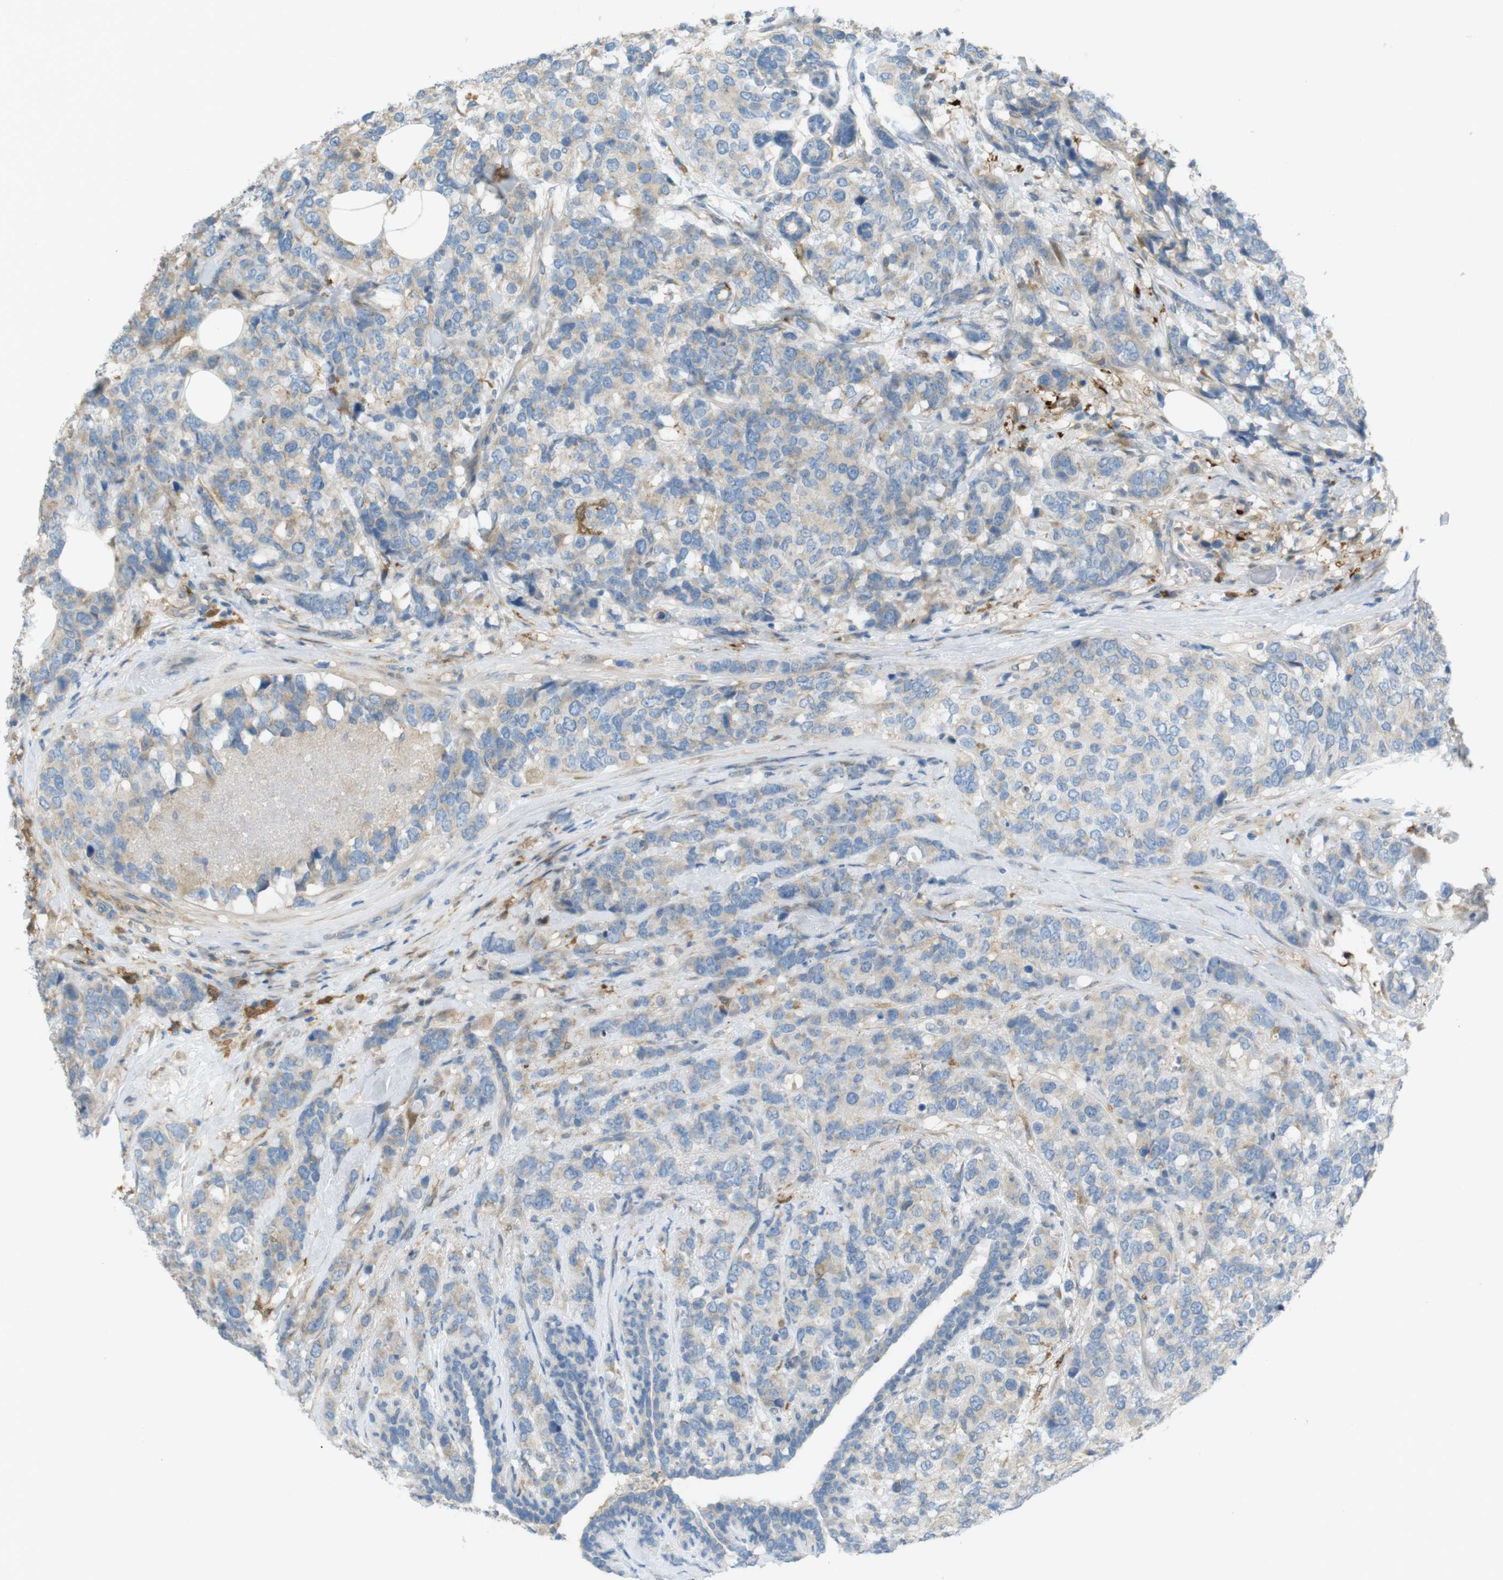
{"staining": {"intensity": "weak", "quantity": "<25%", "location": "cytoplasmic/membranous"}, "tissue": "breast cancer", "cell_type": "Tumor cells", "image_type": "cancer", "snomed": [{"axis": "morphology", "description": "Lobular carcinoma"}, {"axis": "topography", "description": "Breast"}], "caption": "Lobular carcinoma (breast) was stained to show a protein in brown. There is no significant staining in tumor cells.", "gene": "TMEM41B", "patient": {"sex": "female", "age": 59}}